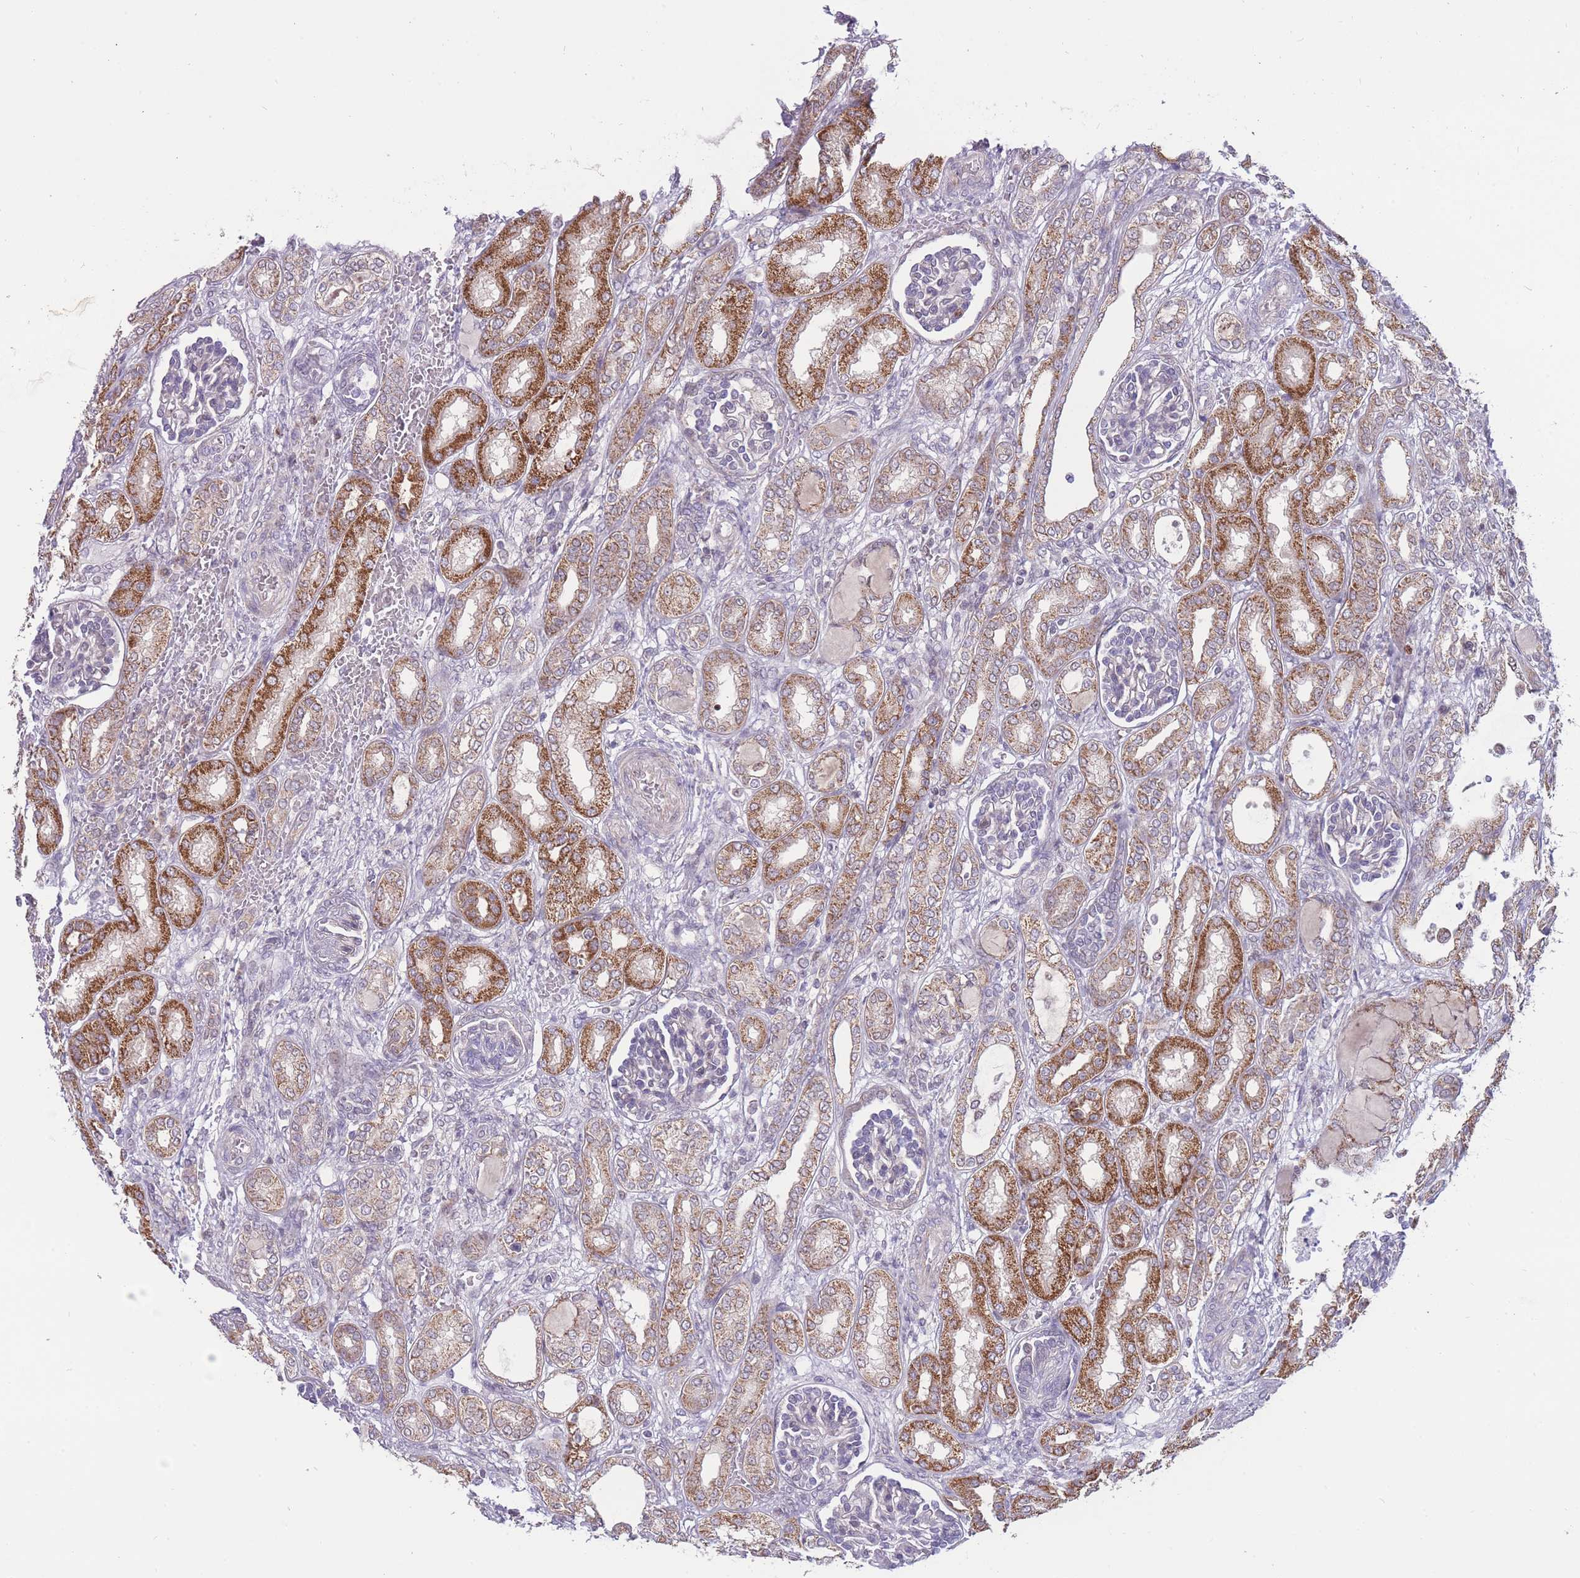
{"staining": {"intensity": "negative", "quantity": "none", "location": "none"}, "tissue": "kidney", "cell_type": "Cells in glomeruli", "image_type": "normal", "snomed": [{"axis": "morphology", "description": "Normal tissue, NOS"}, {"axis": "morphology", "description": "Neoplasm, malignant, NOS"}, {"axis": "topography", "description": "Kidney"}], "caption": "High magnification brightfield microscopy of benign kidney stained with DAB (3,3'-diaminobenzidine) (brown) and counterstained with hematoxylin (blue): cells in glomeruli show no significant positivity. (Stains: DAB immunohistochemistry with hematoxylin counter stain, Microscopy: brightfield microscopy at high magnification).", "gene": "MCIDAS", "patient": {"sex": "female", "age": 1}}